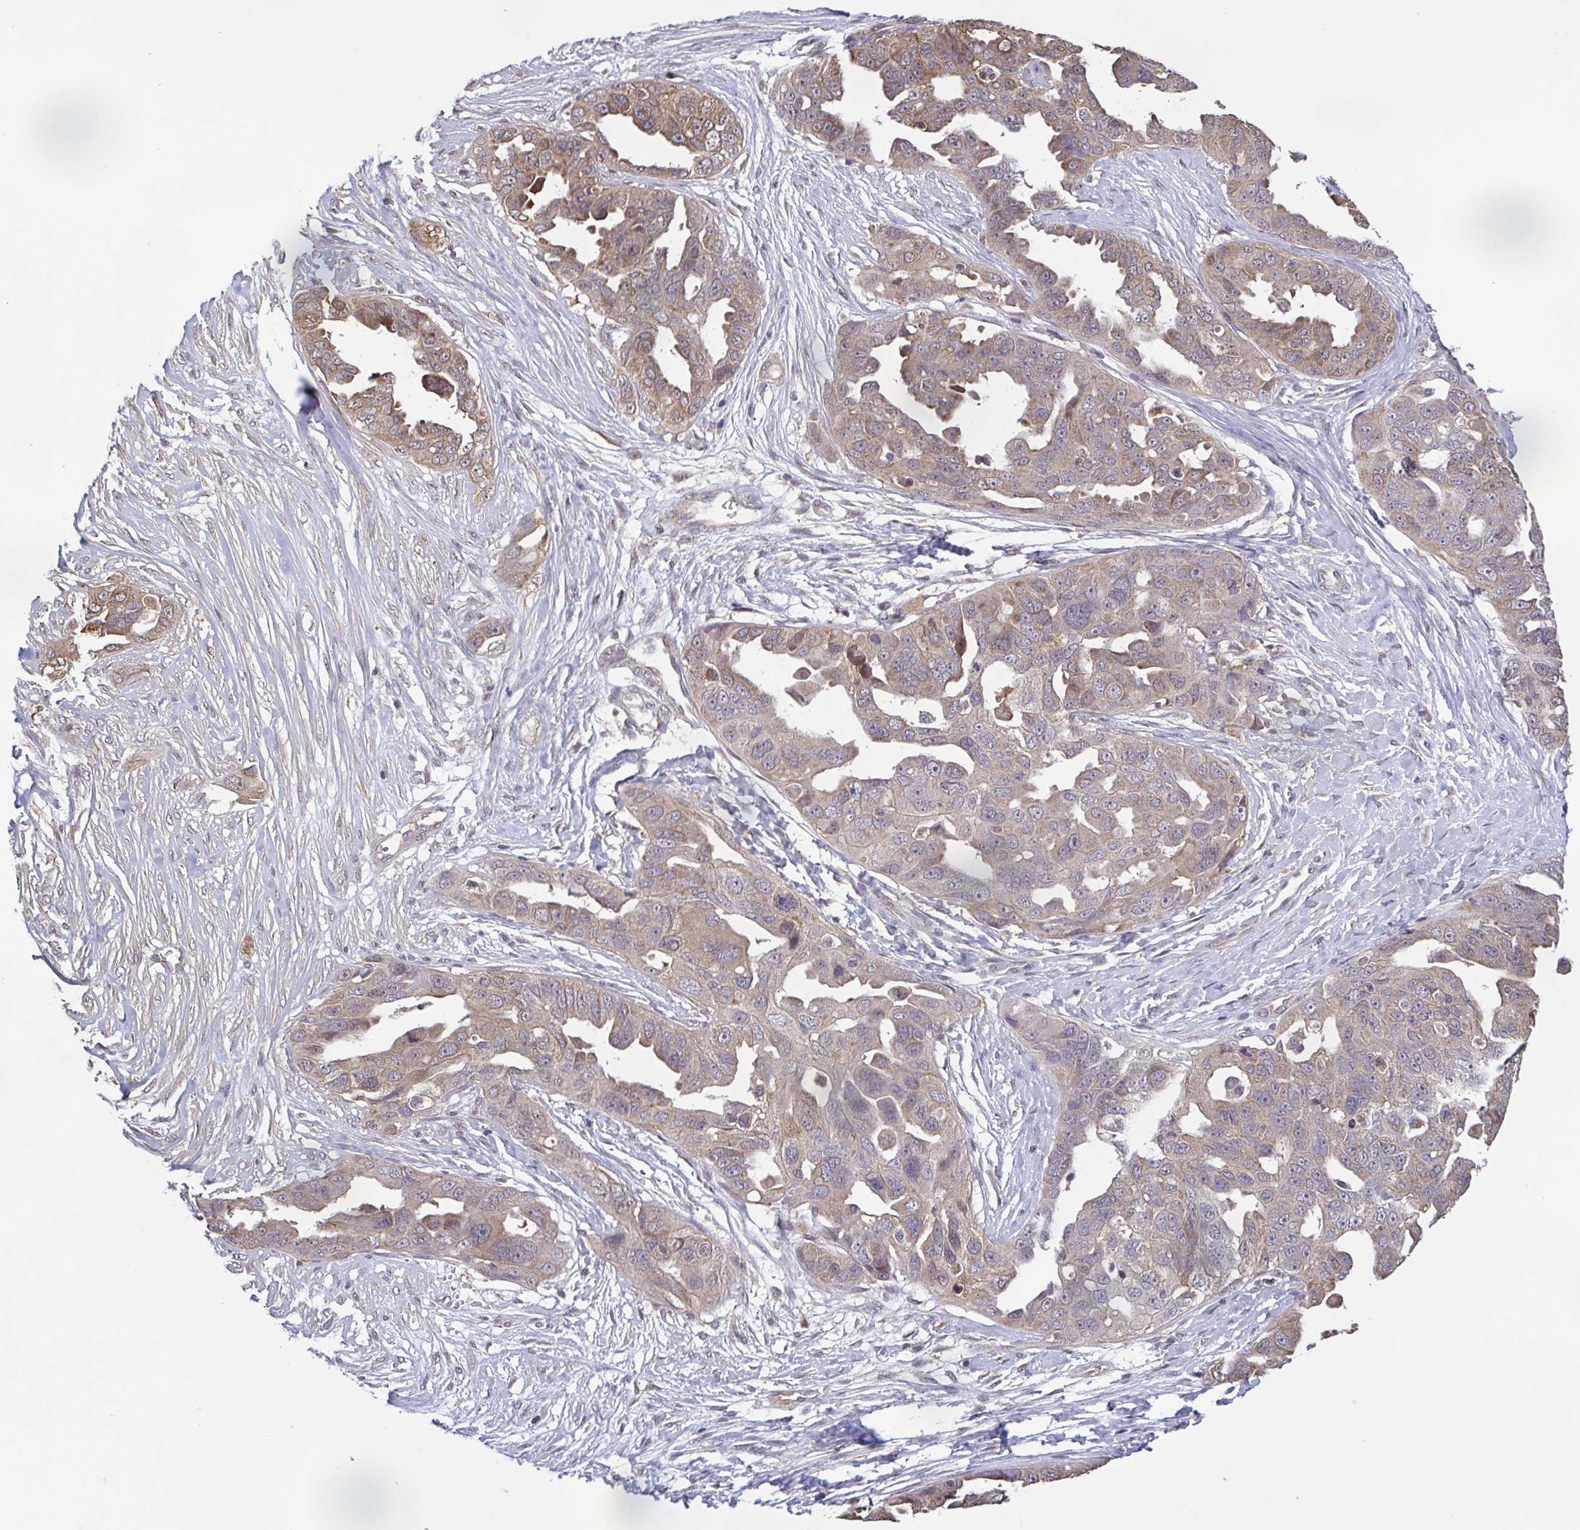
{"staining": {"intensity": "weak", "quantity": "25%-75%", "location": "cytoplasmic/membranous"}, "tissue": "ovarian cancer", "cell_type": "Tumor cells", "image_type": "cancer", "snomed": [{"axis": "morphology", "description": "Carcinoma, endometroid"}, {"axis": "topography", "description": "Ovary"}], "caption": "This is an image of immunohistochemistry staining of ovarian endometroid carcinoma, which shows weak expression in the cytoplasmic/membranous of tumor cells.", "gene": "ZNF200", "patient": {"sex": "female", "age": 70}}